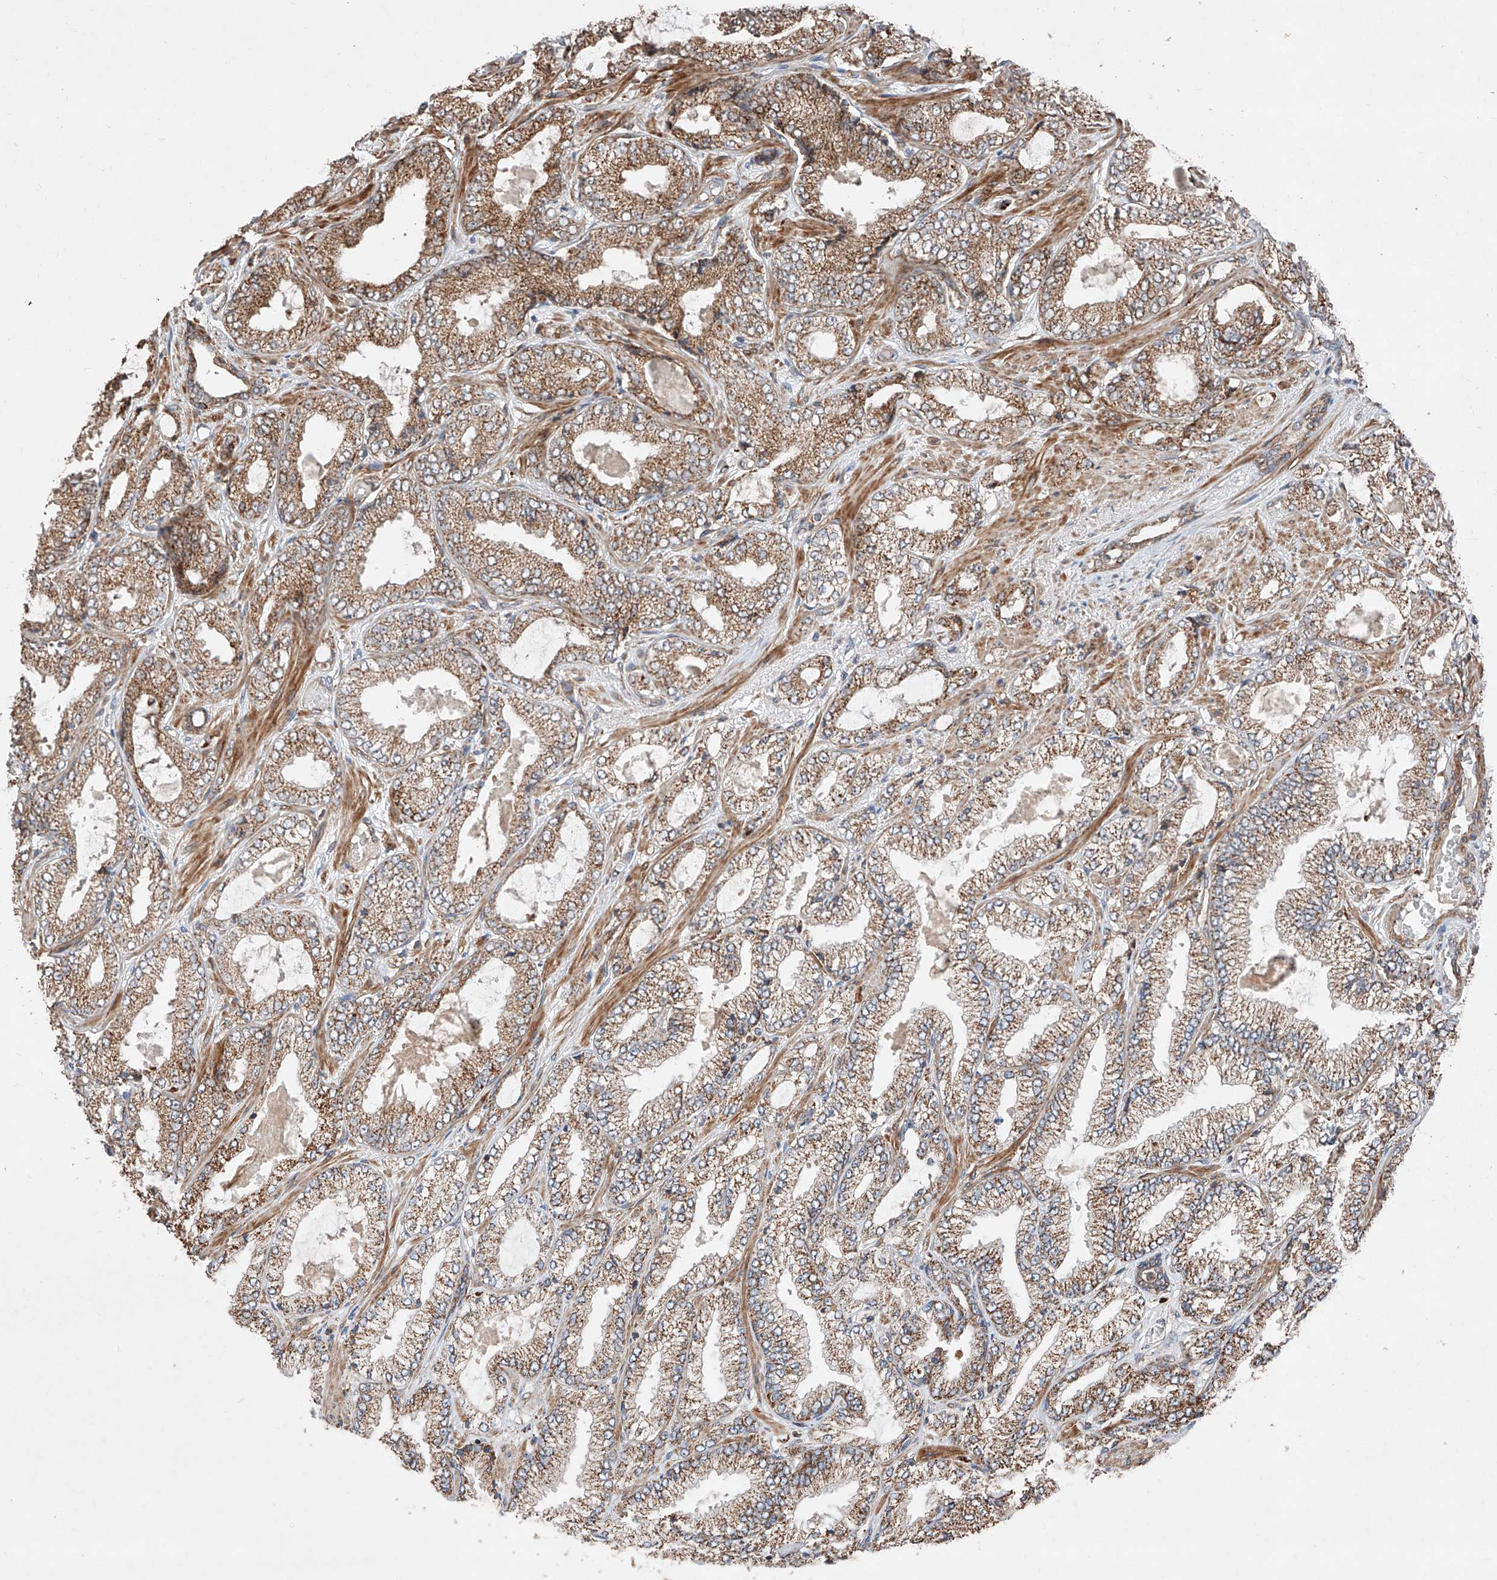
{"staining": {"intensity": "moderate", "quantity": ">75%", "location": "cytoplasmic/membranous"}, "tissue": "prostate cancer", "cell_type": "Tumor cells", "image_type": "cancer", "snomed": [{"axis": "morphology", "description": "Adenocarcinoma, High grade"}, {"axis": "topography", "description": "Prostate"}], "caption": "Human prostate high-grade adenocarcinoma stained for a protein (brown) shows moderate cytoplasmic/membranous positive positivity in about >75% of tumor cells.", "gene": "ZSCAN29", "patient": {"sex": "male", "age": 71}}